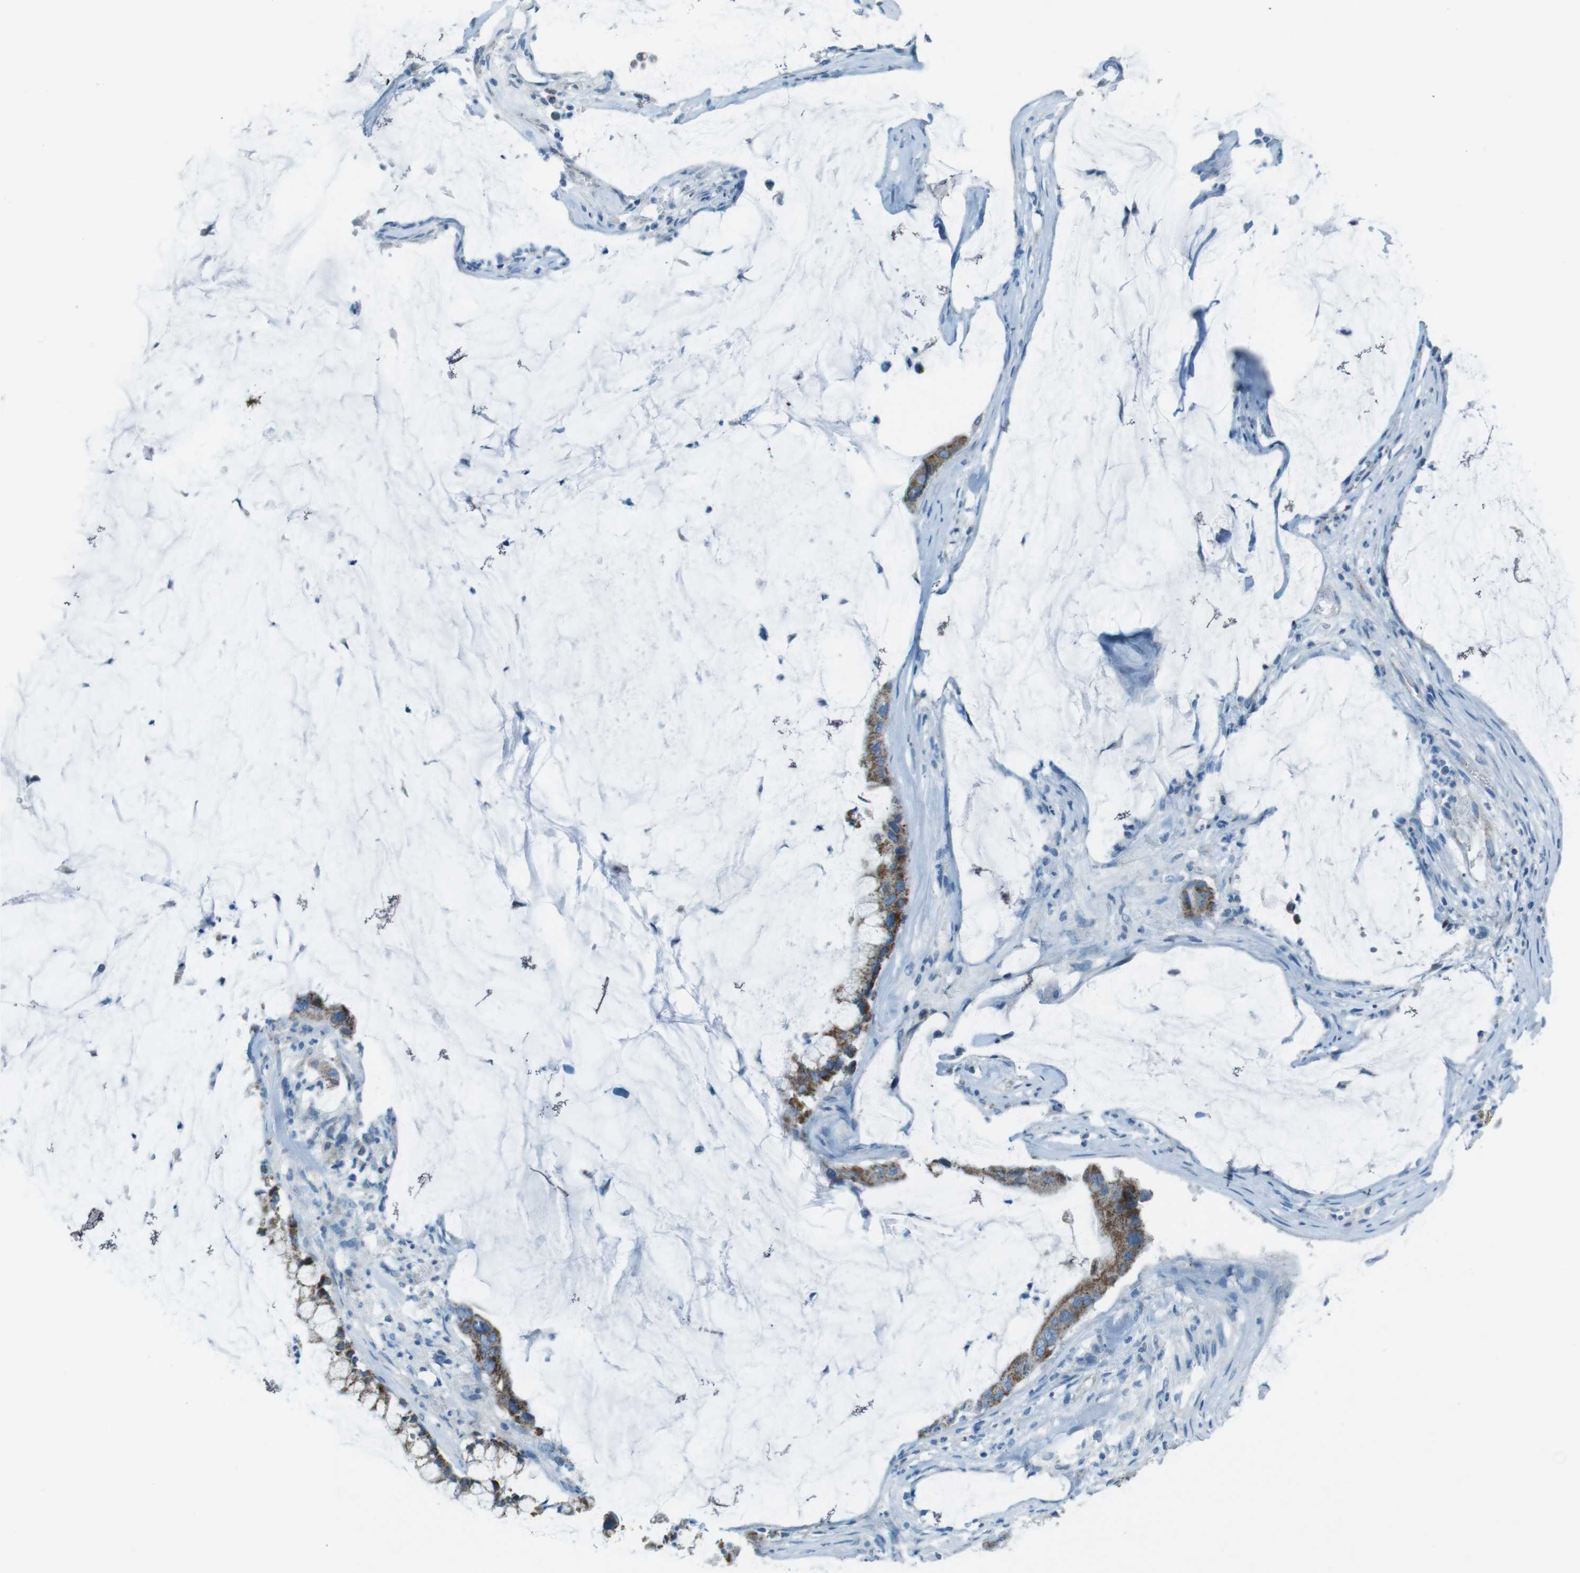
{"staining": {"intensity": "moderate", "quantity": ">75%", "location": "cytoplasmic/membranous"}, "tissue": "pancreatic cancer", "cell_type": "Tumor cells", "image_type": "cancer", "snomed": [{"axis": "morphology", "description": "Adenocarcinoma, NOS"}, {"axis": "topography", "description": "Pancreas"}], "caption": "Pancreatic cancer (adenocarcinoma) stained for a protein shows moderate cytoplasmic/membranous positivity in tumor cells.", "gene": "DNAJA3", "patient": {"sex": "male", "age": 41}}